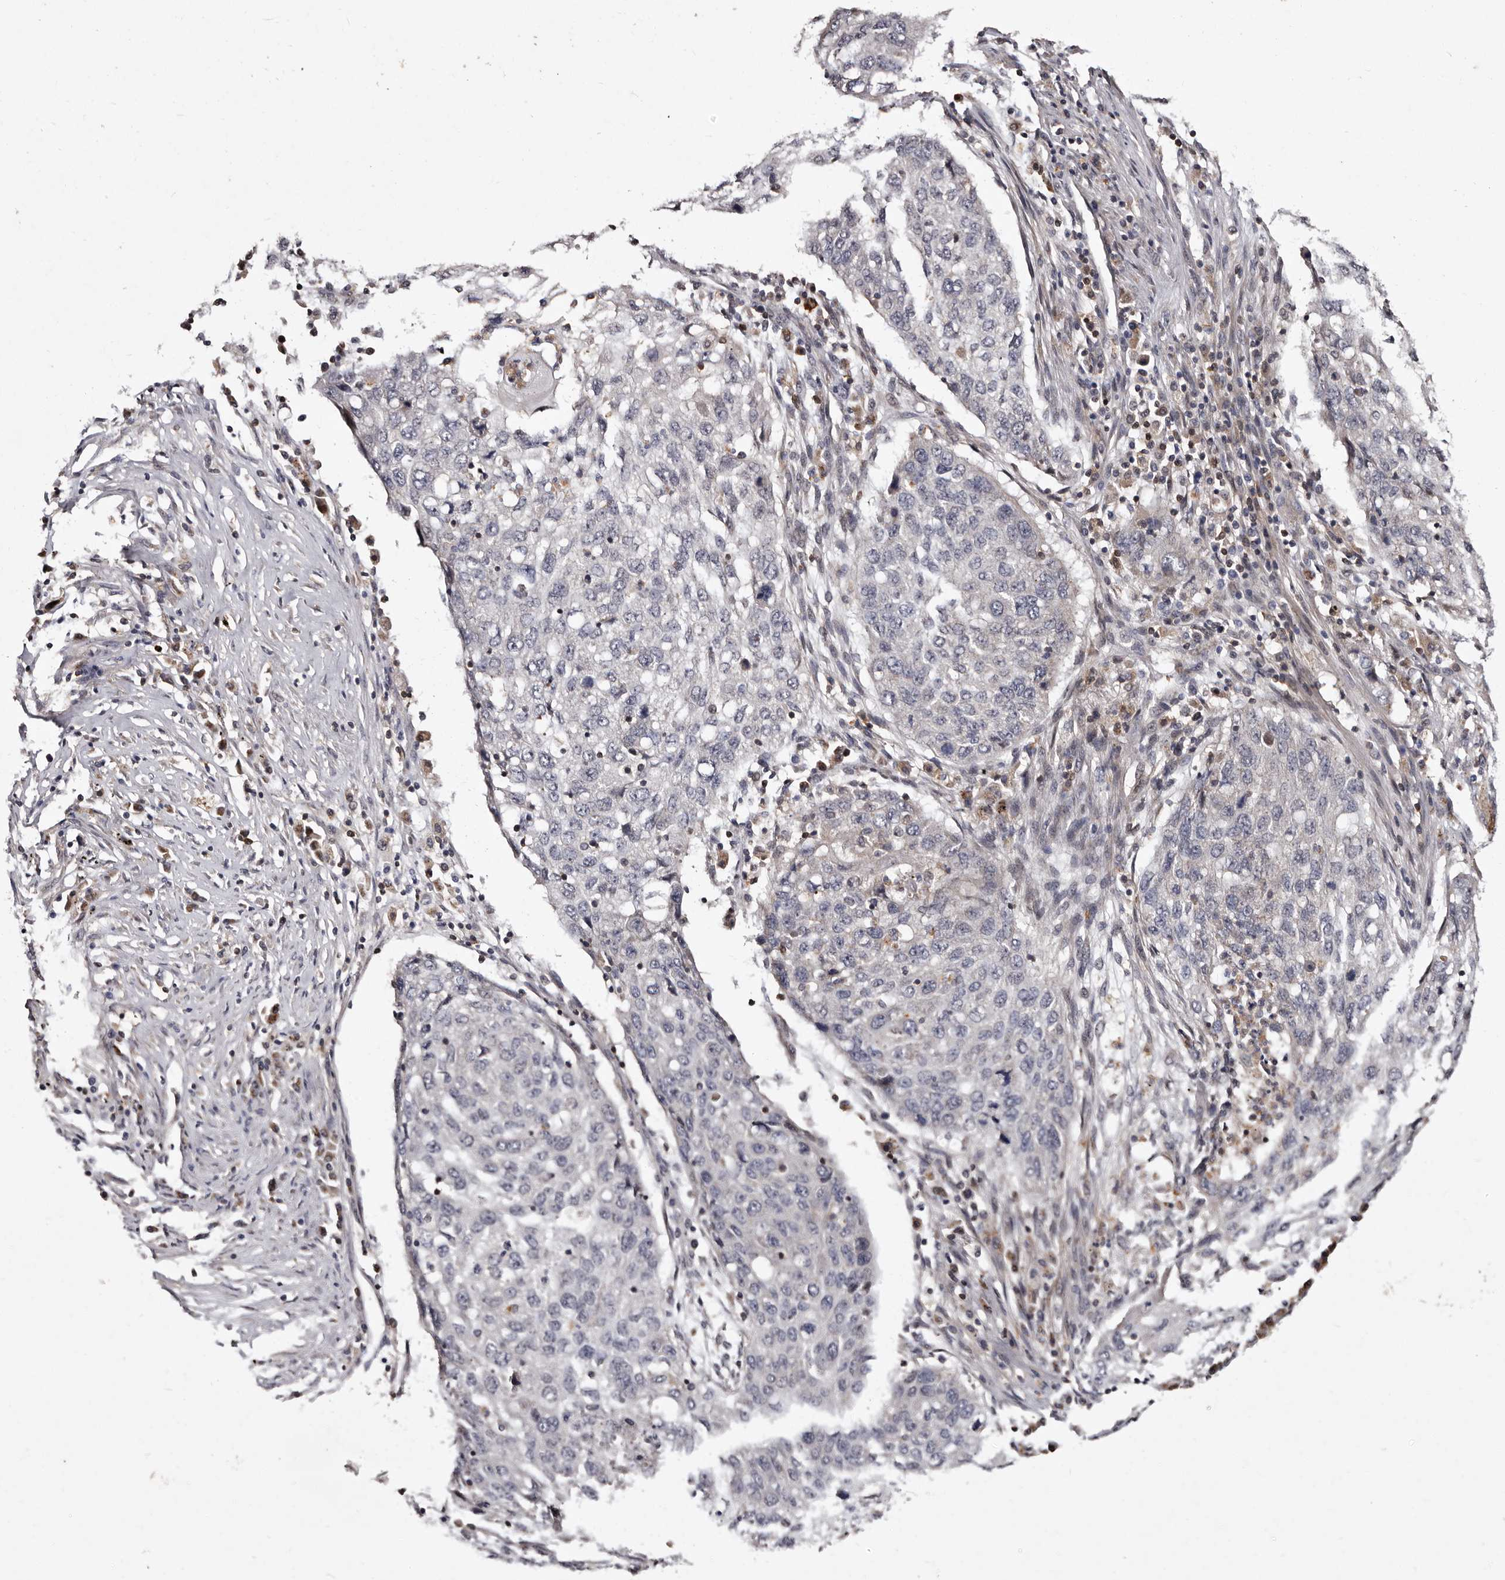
{"staining": {"intensity": "negative", "quantity": "none", "location": "none"}, "tissue": "lung cancer", "cell_type": "Tumor cells", "image_type": "cancer", "snomed": [{"axis": "morphology", "description": "Squamous cell carcinoma, NOS"}, {"axis": "topography", "description": "Lung"}], "caption": "IHC of human lung squamous cell carcinoma displays no positivity in tumor cells.", "gene": "DNPH1", "patient": {"sex": "female", "age": 63}}